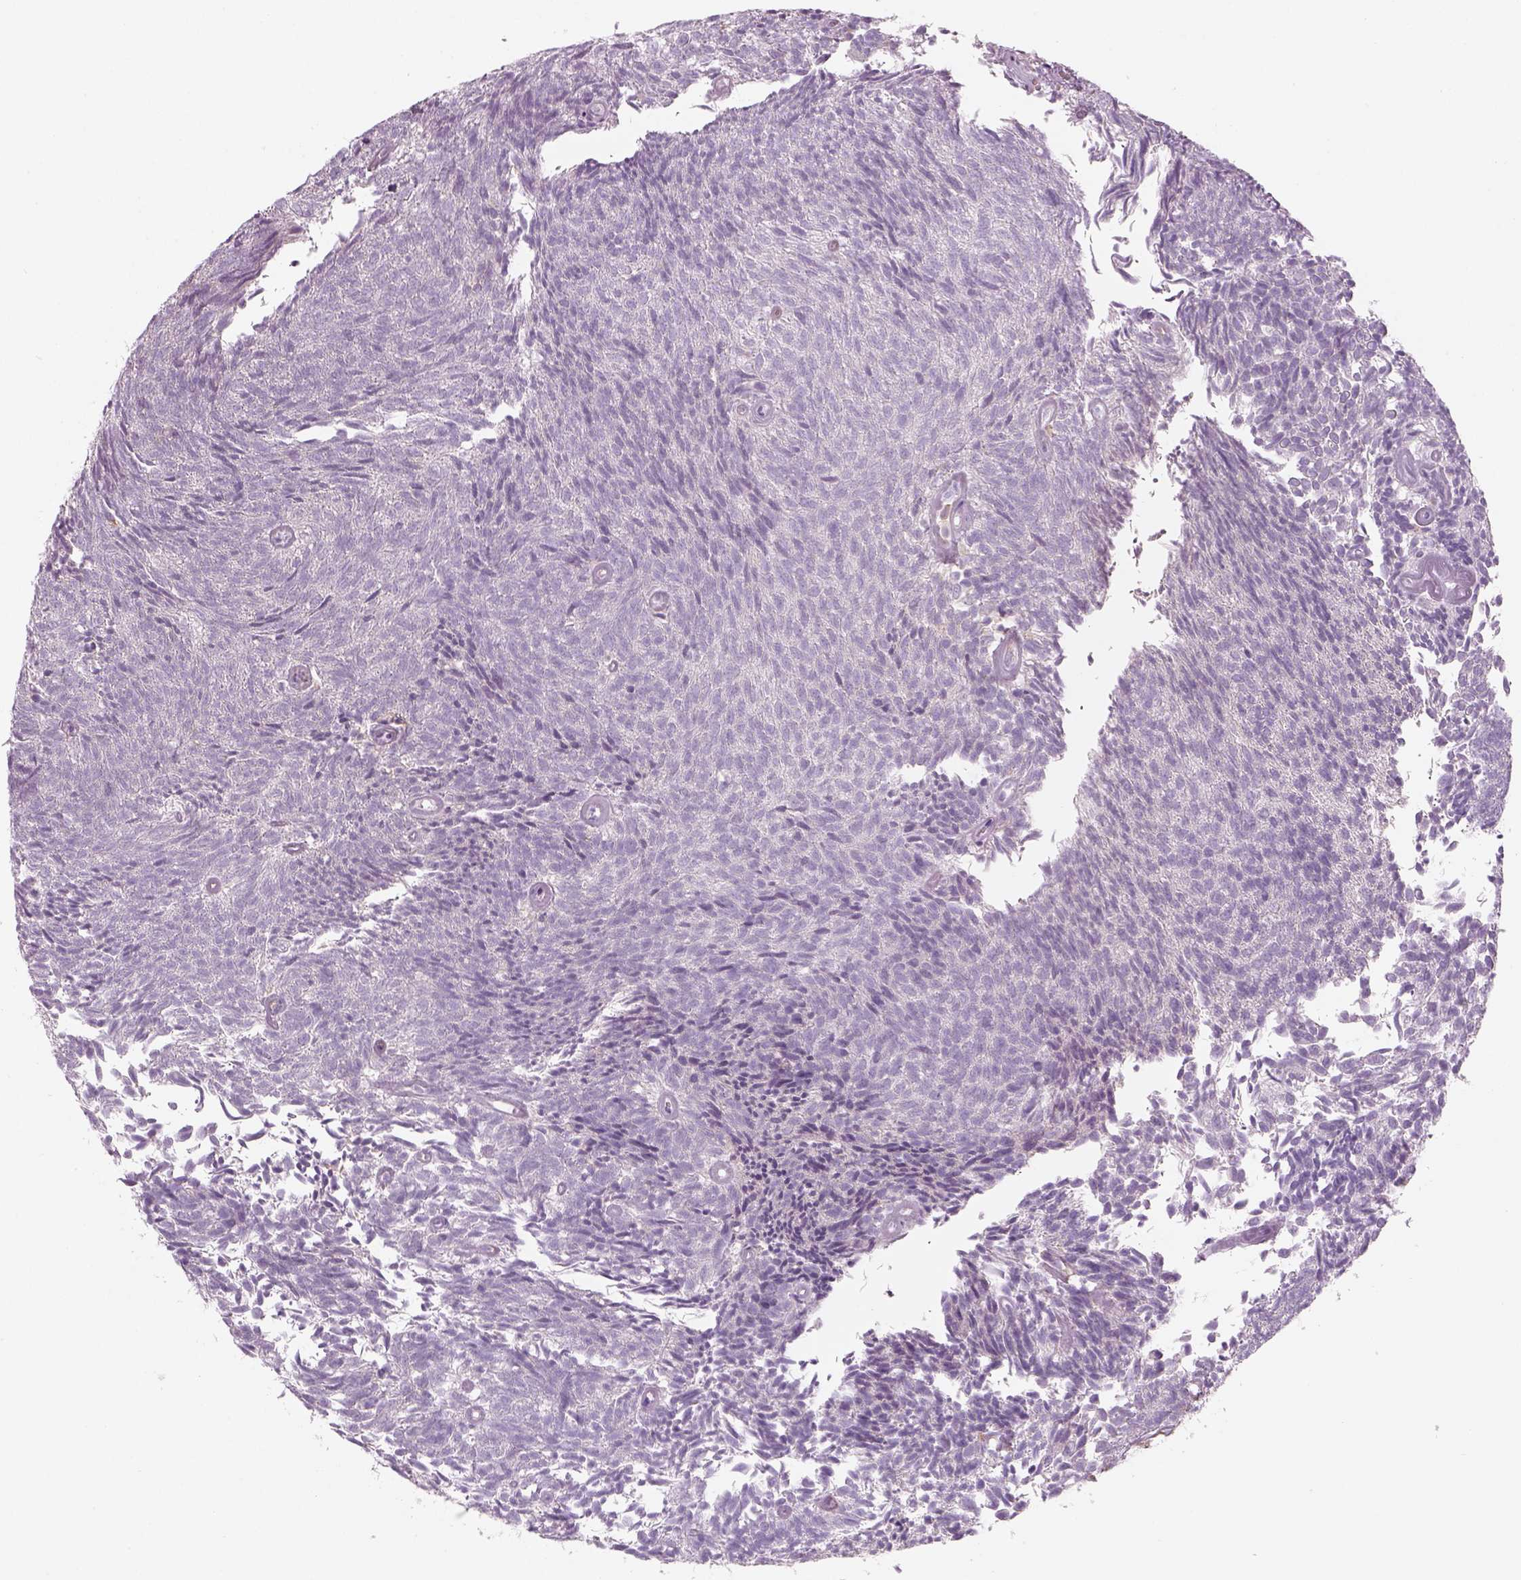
{"staining": {"intensity": "negative", "quantity": "none", "location": "none"}, "tissue": "urothelial cancer", "cell_type": "Tumor cells", "image_type": "cancer", "snomed": [{"axis": "morphology", "description": "Urothelial carcinoma, Low grade"}, {"axis": "topography", "description": "Urinary bladder"}], "caption": "Urothelial cancer stained for a protein using immunohistochemistry demonstrates no staining tumor cells.", "gene": "SLC1A7", "patient": {"sex": "male", "age": 77}}